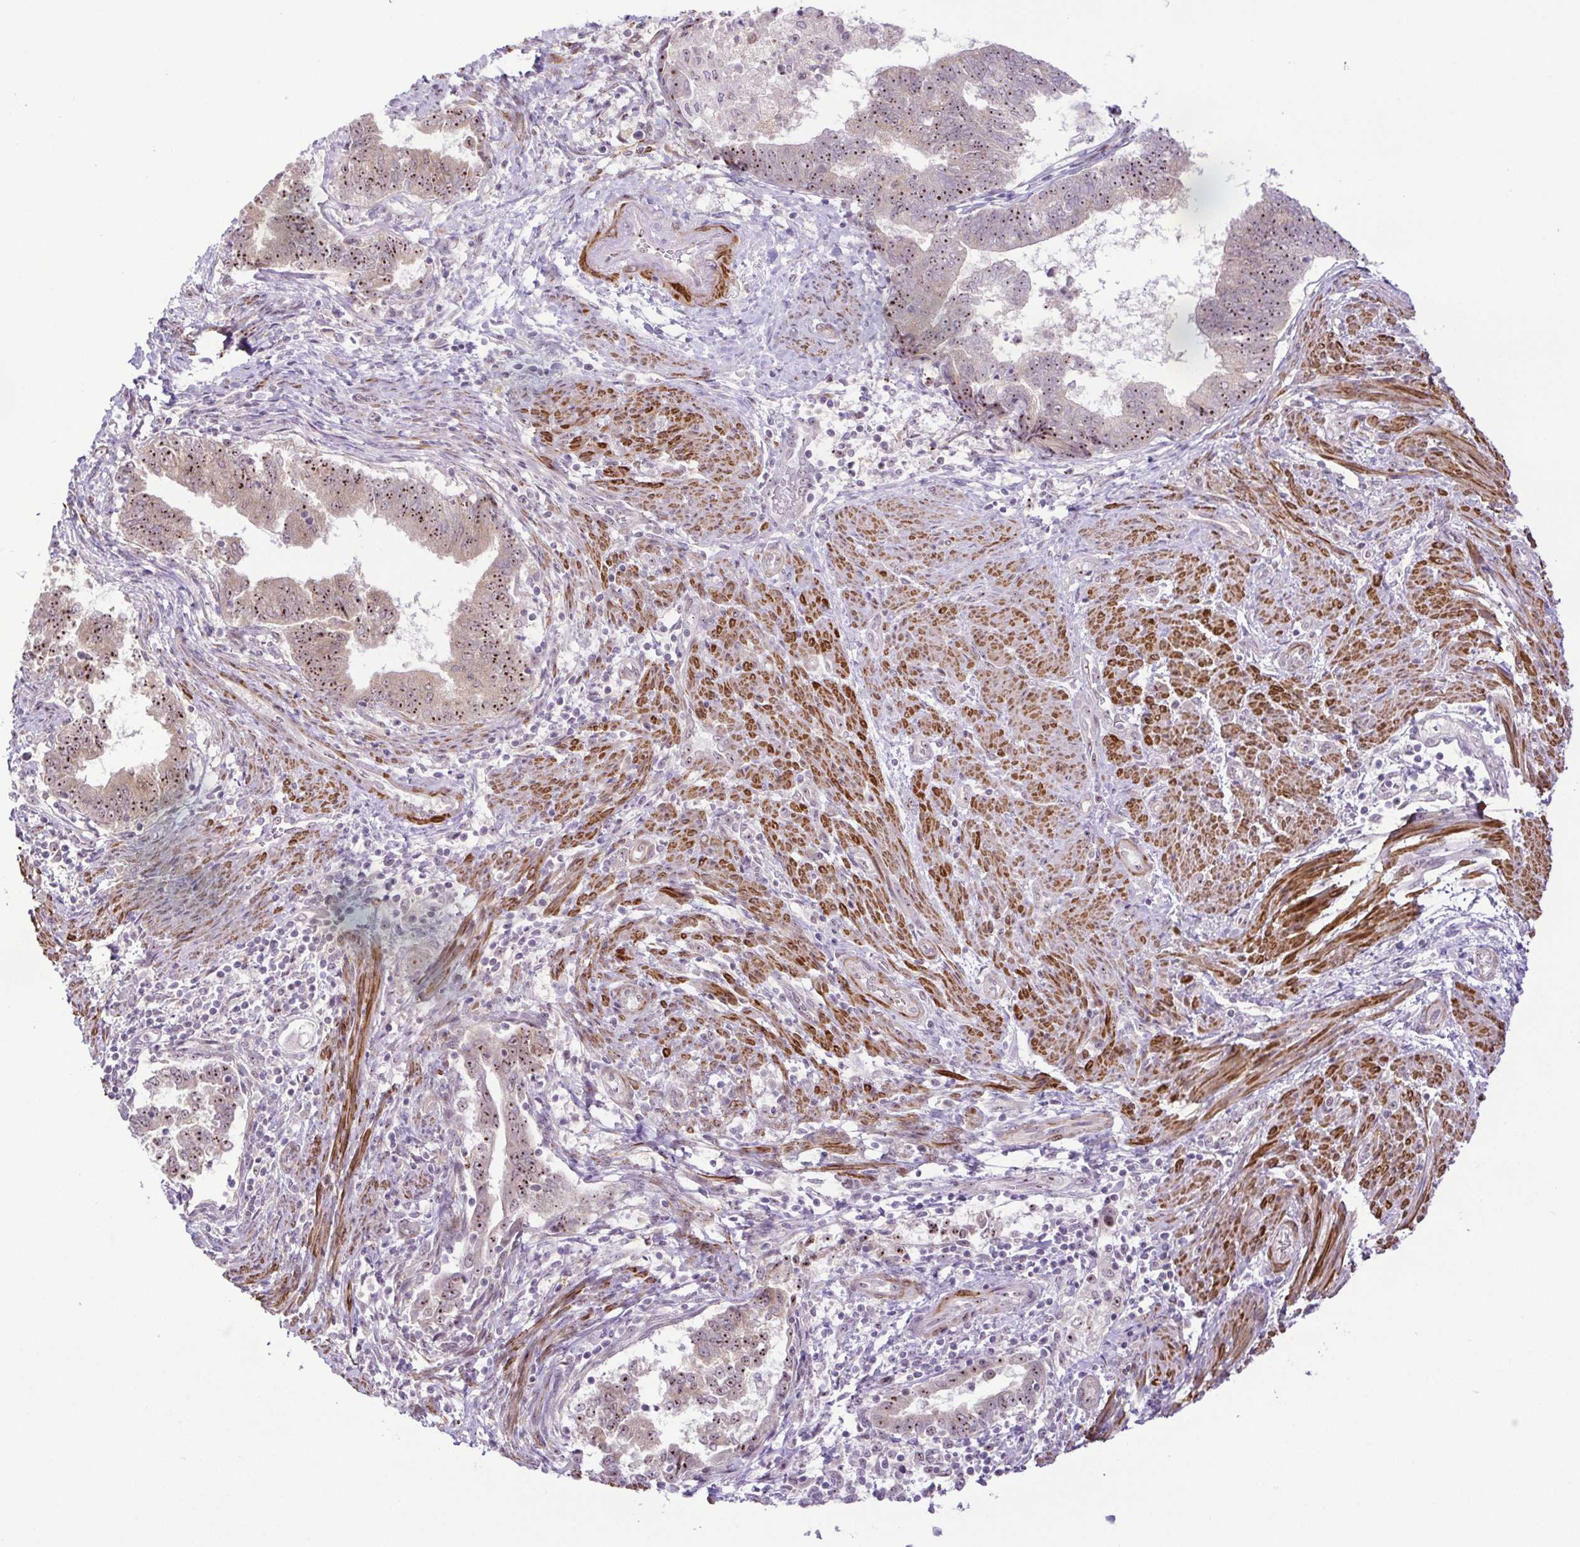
{"staining": {"intensity": "moderate", "quantity": "25%-75%", "location": "nuclear"}, "tissue": "endometrial cancer", "cell_type": "Tumor cells", "image_type": "cancer", "snomed": [{"axis": "morphology", "description": "Adenocarcinoma, NOS"}, {"axis": "topography", "description": "Endometrium"}], "caption": "A high-resolution histopathology image shows IHC staining of adenocarcinoma (endometrial), which exhibits moderate nuclear positivity in approximately 25%-75% of tumor cells. The staining was performed using DAB (3,3'-diaminobenzidine) to visualize the protein expression in brown, while the nuclei were stained in blue with hematoxylin (Magnification: 20x).", "gene": "RSL24D1", "patient": {"sex": "female", "age": 65}}